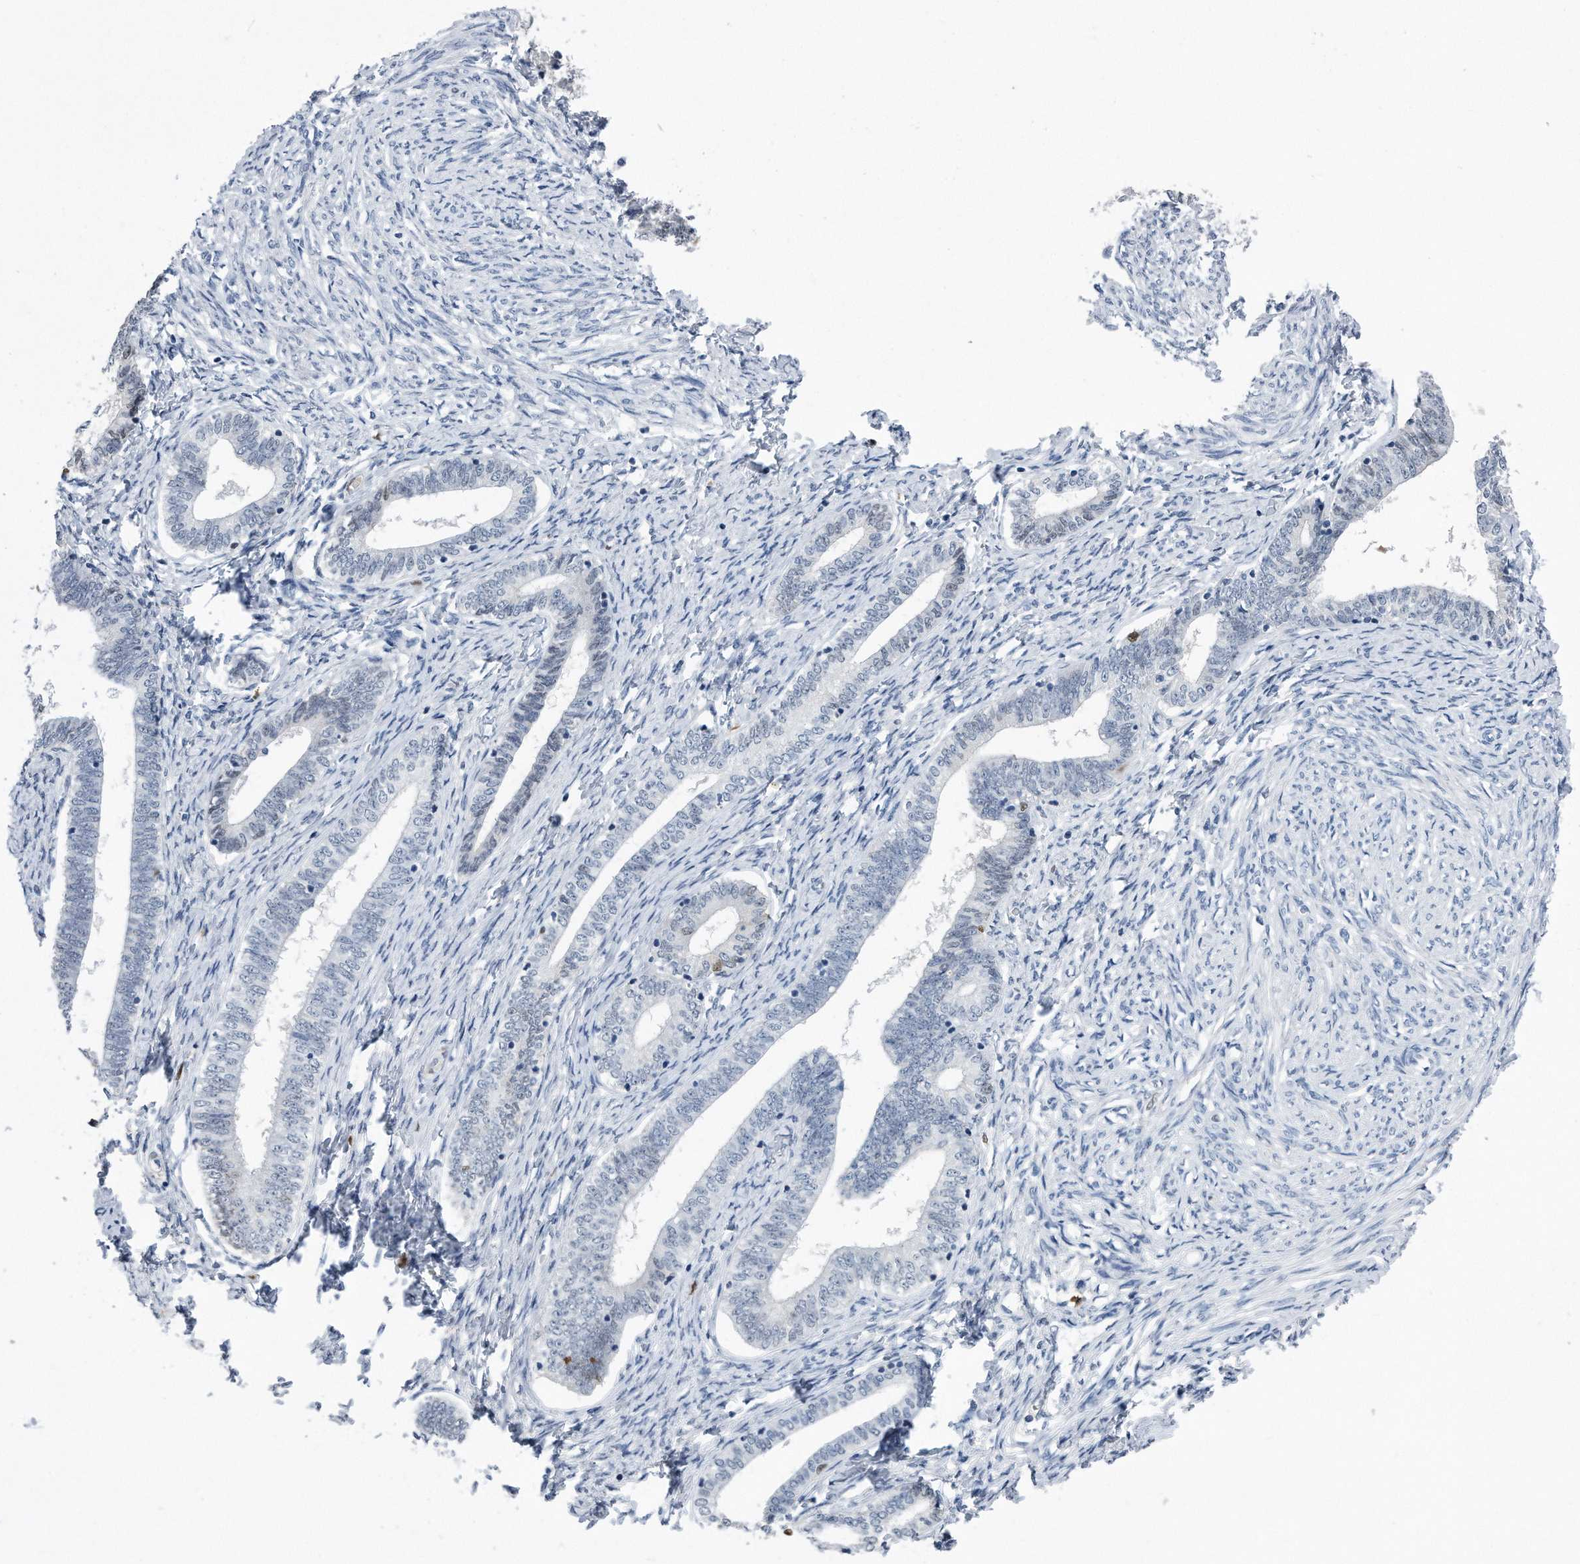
{"staining": {"intensity": "negative", "quantity": "none", "location": "none"}, "tissue": "endometrium", "cell_type": "Cells in endometrial stroma", "image_type": "normal", "snomed": [{"axis": "morphology", "description": "Normal tissue, NOS"}, {"axis": "topography", "description": "Endometrium"}], "caption": "DAB immunohistochemical staining of unremarkable human endometrium exhibits no significant staining in cells in endometrial stroma. (DAB IHC visualized using brightfield microscopy, high magnification).", "gene": "PCNA", "patient": {"sex": "female", "age": 72}}